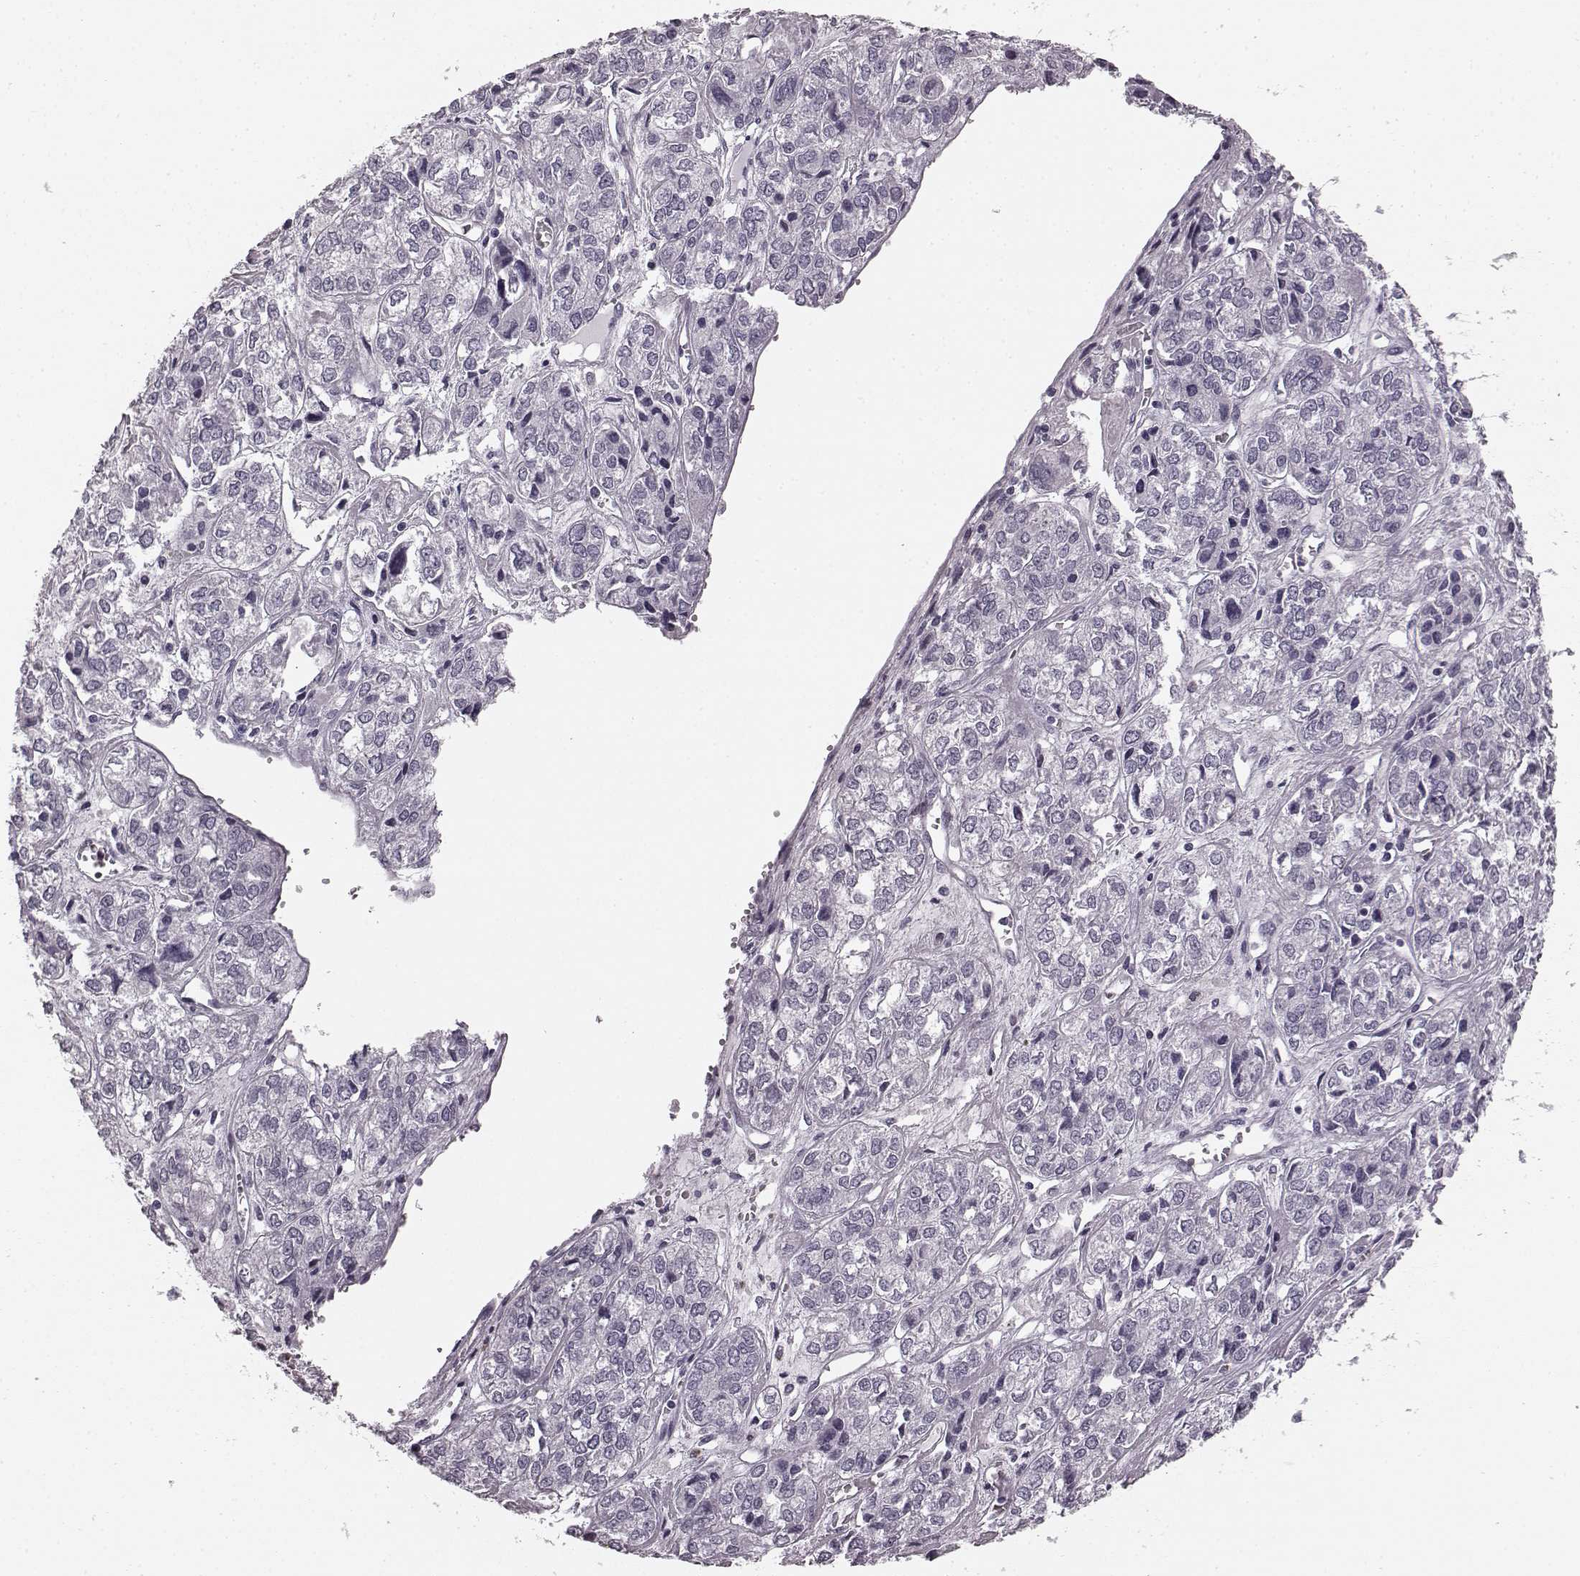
{"staining": {"intensity": "negative", "quantity": "none", "location": "none"}, "tissue": "ovarian cancer", "cell_type": "Tumor cells", "image_type": "cancer", "snomed": [{"axis": "morphology", "description": "Carcinoma, endometroid"}, {"axis": "topography", "description": "Ovary"}], "caption": "Image shows no protein positivity in tumor cells of endometroid carcinoma (ovarian) tissue.", "gene": "TMPRSS15", "patient": {"sex": "female", "age": 64}}